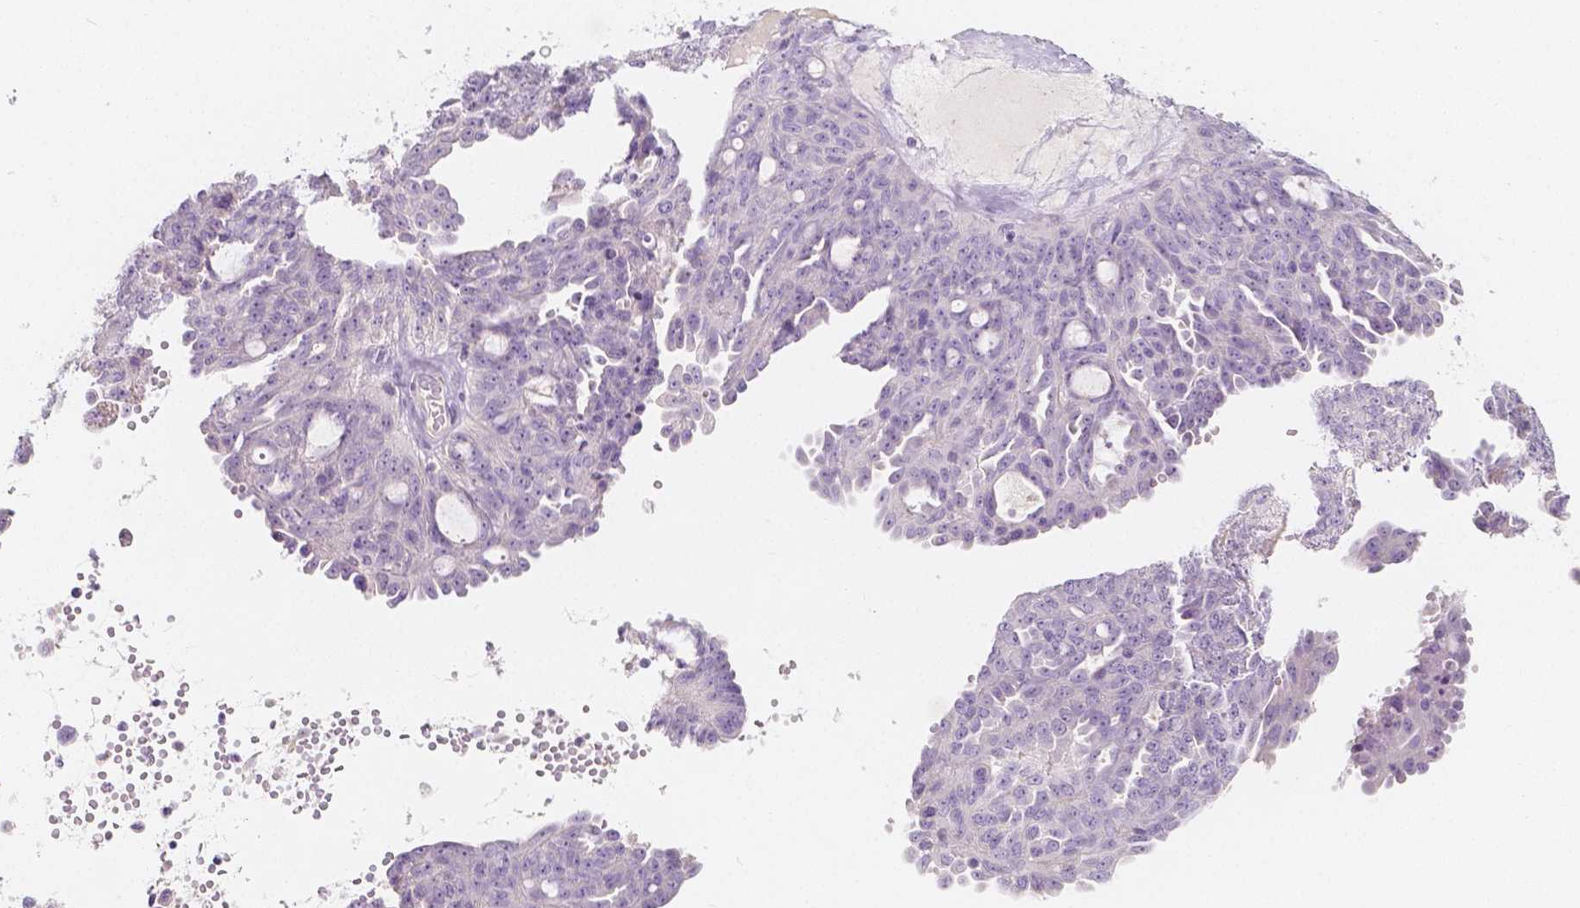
{"staining": {"intensity": "negative", "quantity": "none", "location": "none"}, "tissue": "ovarian cancer", "cell_type": "Tumor cells", "image_type": "cancer", "snomed": [{"axis": "morphology", "description": "Cystadenocarcinoma, serous, NOS"}, {"axis": "topography", "description": "Ovary"}], "caption": "This is an immunohistochemistry (IHC) micrograph of serous cystadenocarcinoma (ovarian). There is no positivity in tumor cells.", "gene": "BATF", "patient": {"sex": "female", "age": 71}}